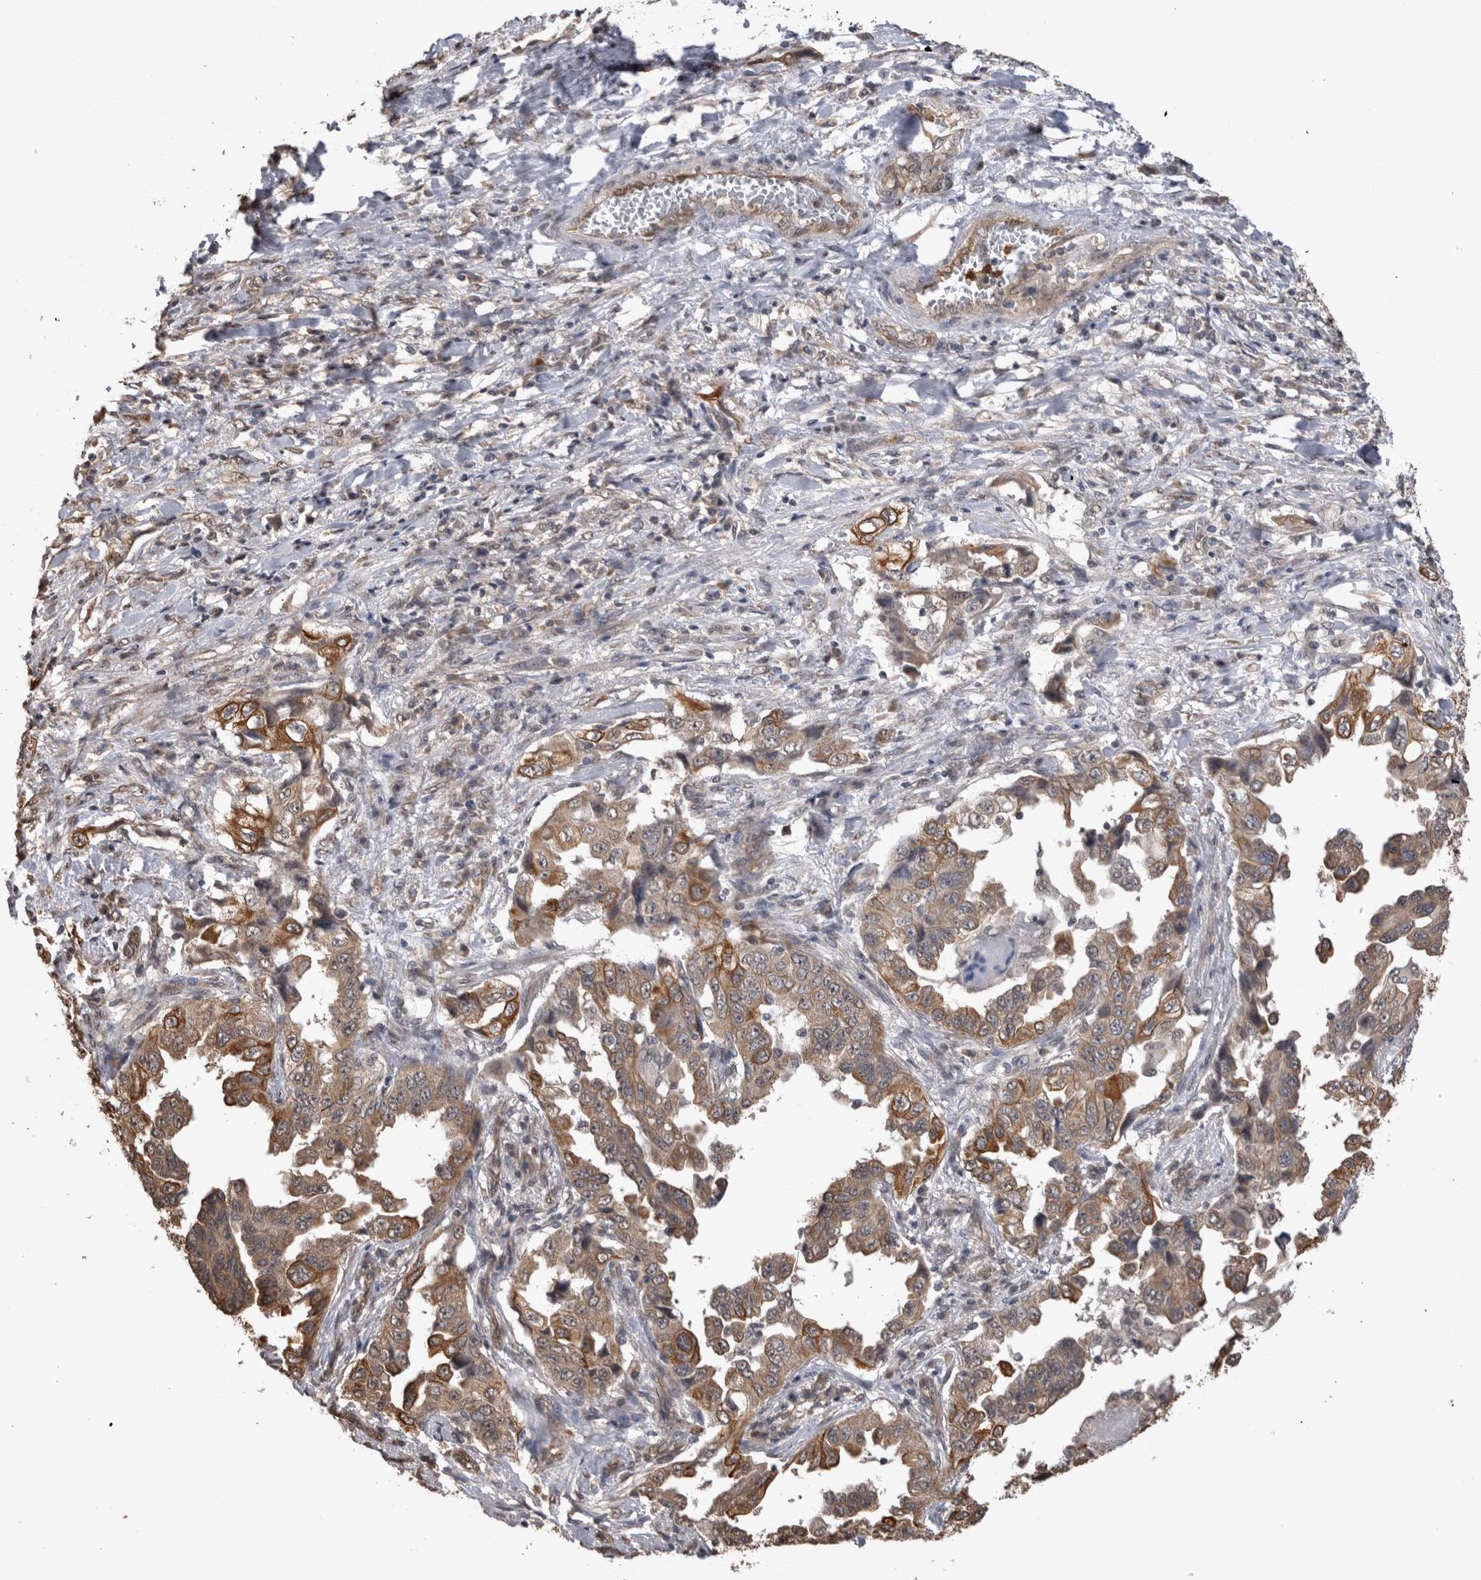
{"staining": {"intensity": "moderate", "quantity": ">75%", "location": "cytoplasmic/membranous"}, "tissue": "lung cancer", "cell_type": "Tumor cells", "image_type": "cancer", "snomed": [{"axis": "morphology", "description": "Adenocarcinoma, NOS"}, {"axis": "topography", "description": "Lung"}], "caption": "Lung cancer (adenocarcinoma) was stained to show a protein in brown. There is medium levels of moderate cytoplasmic/membranous expression in approximately >75% of tumor cells.", "gene": "PAK4", "patient": {"sex": "female", "age": 51}}